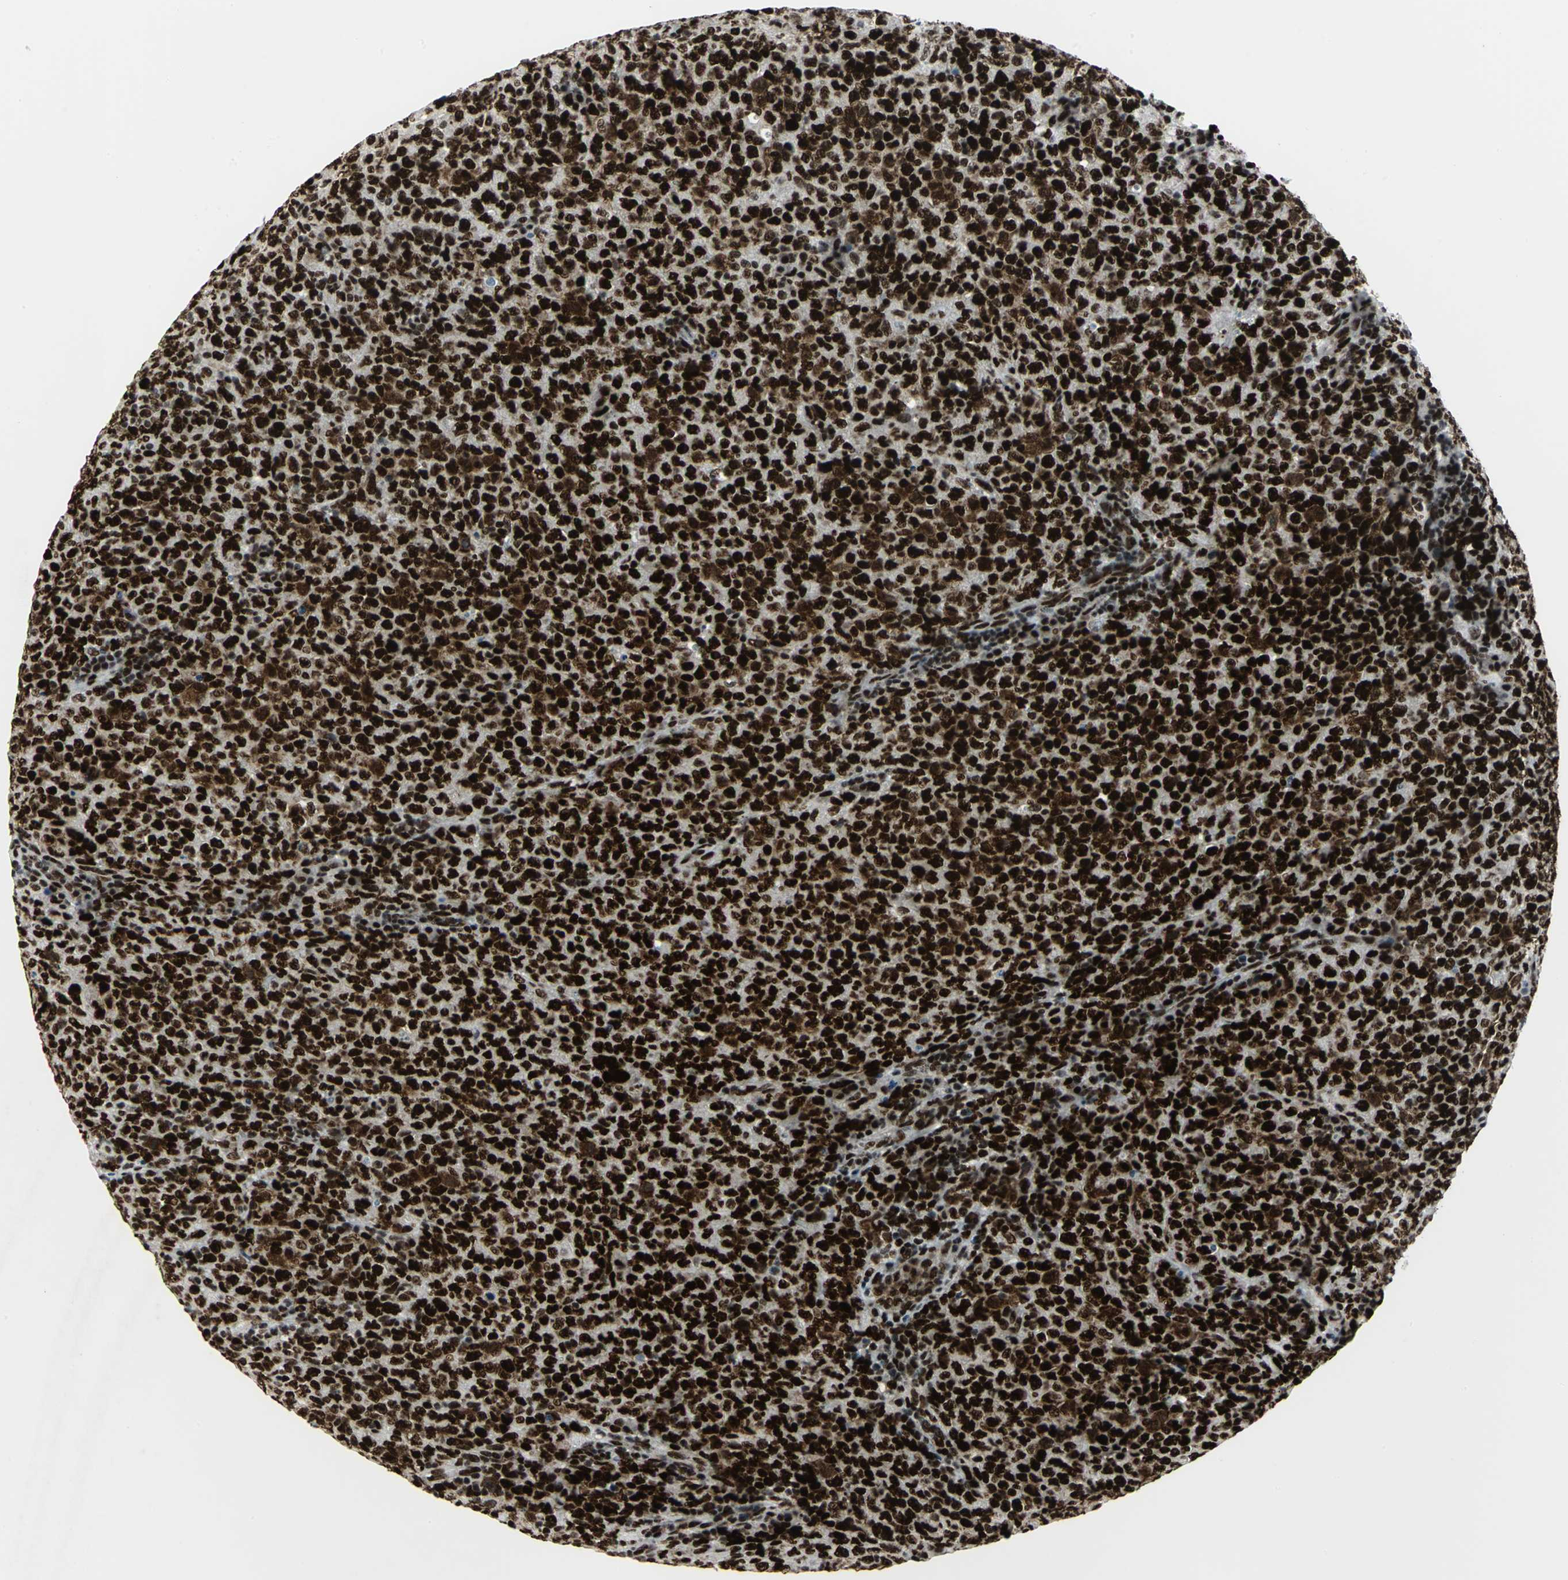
{"staining": {"intensity": "strong", "quantity": ">75%", "location": "nuclear"}, "tissue": "lymphoma", "cell_type": "Tumor cells", "image_type": "cancer", "snomed": [{"axis": "morphology", "description": "Malignant lymphoma, non-Hodgkin's type, High grade"}, {"axis": "topography", "description": "Tonsil"}], "caption": "Tumor cells exhibit high levels of strong nuclear positivity in about >75% of cells in malignant lymphoma, non-Hodgkin's type (high-grade).", "gene": "SMARCA4", "patient": {"sex": "female", "age": 36}}